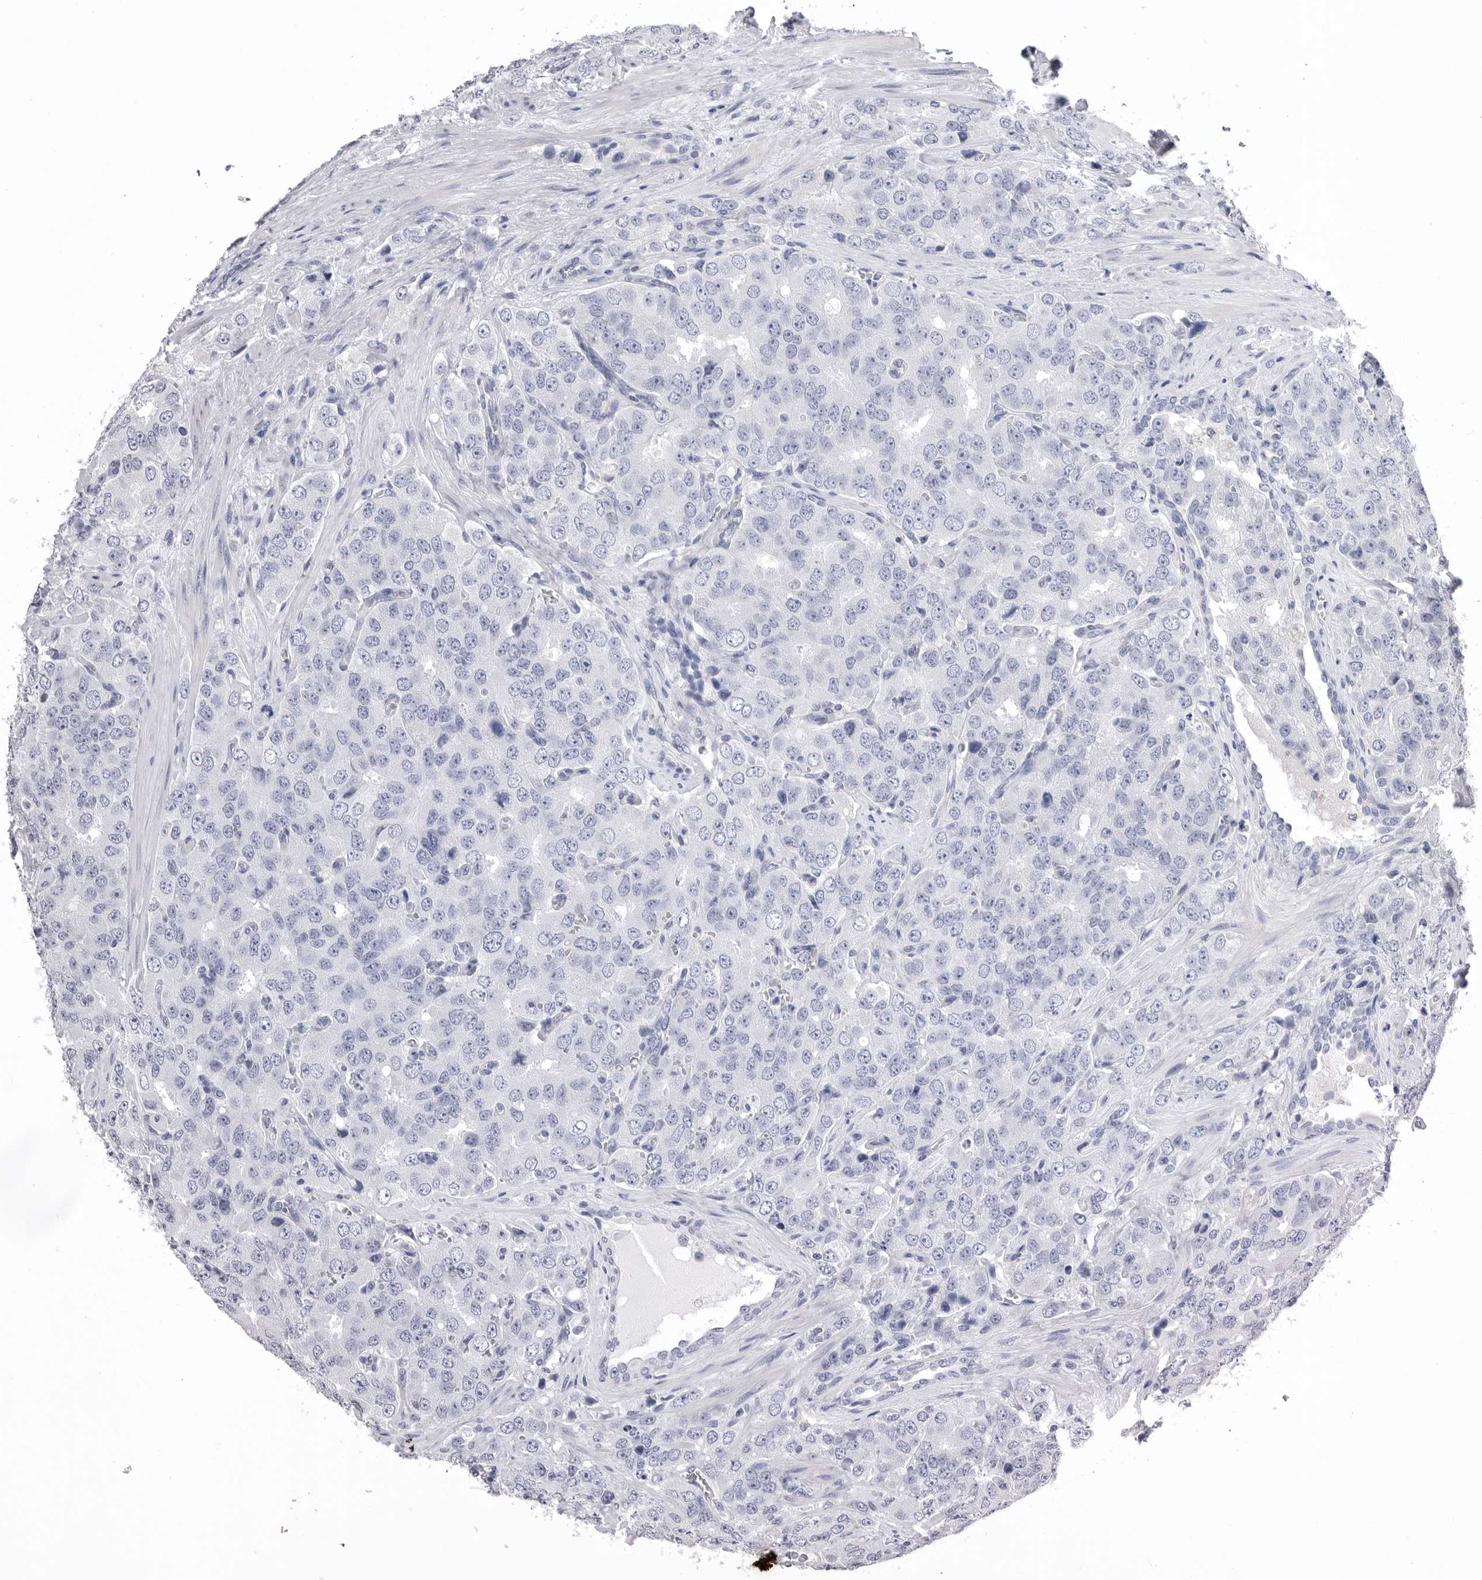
{"staining": {"intensity": "negative", "quantity": "none", "location": "none"}, "tissue": "prostate cancer", "cell_type": "Tumor cells", "image_type": "cancer", "snomed": [{"axis": "morphology", "description": "Adenocarcinoma, High grade"}, {"axis": "topography", "description": "Prostate"}], "caption": "The image shows no significant expression in tumor cells of prostate cancer.", "gene": "DLGAP3", "patient": {"sex": "male", "age": 58}}